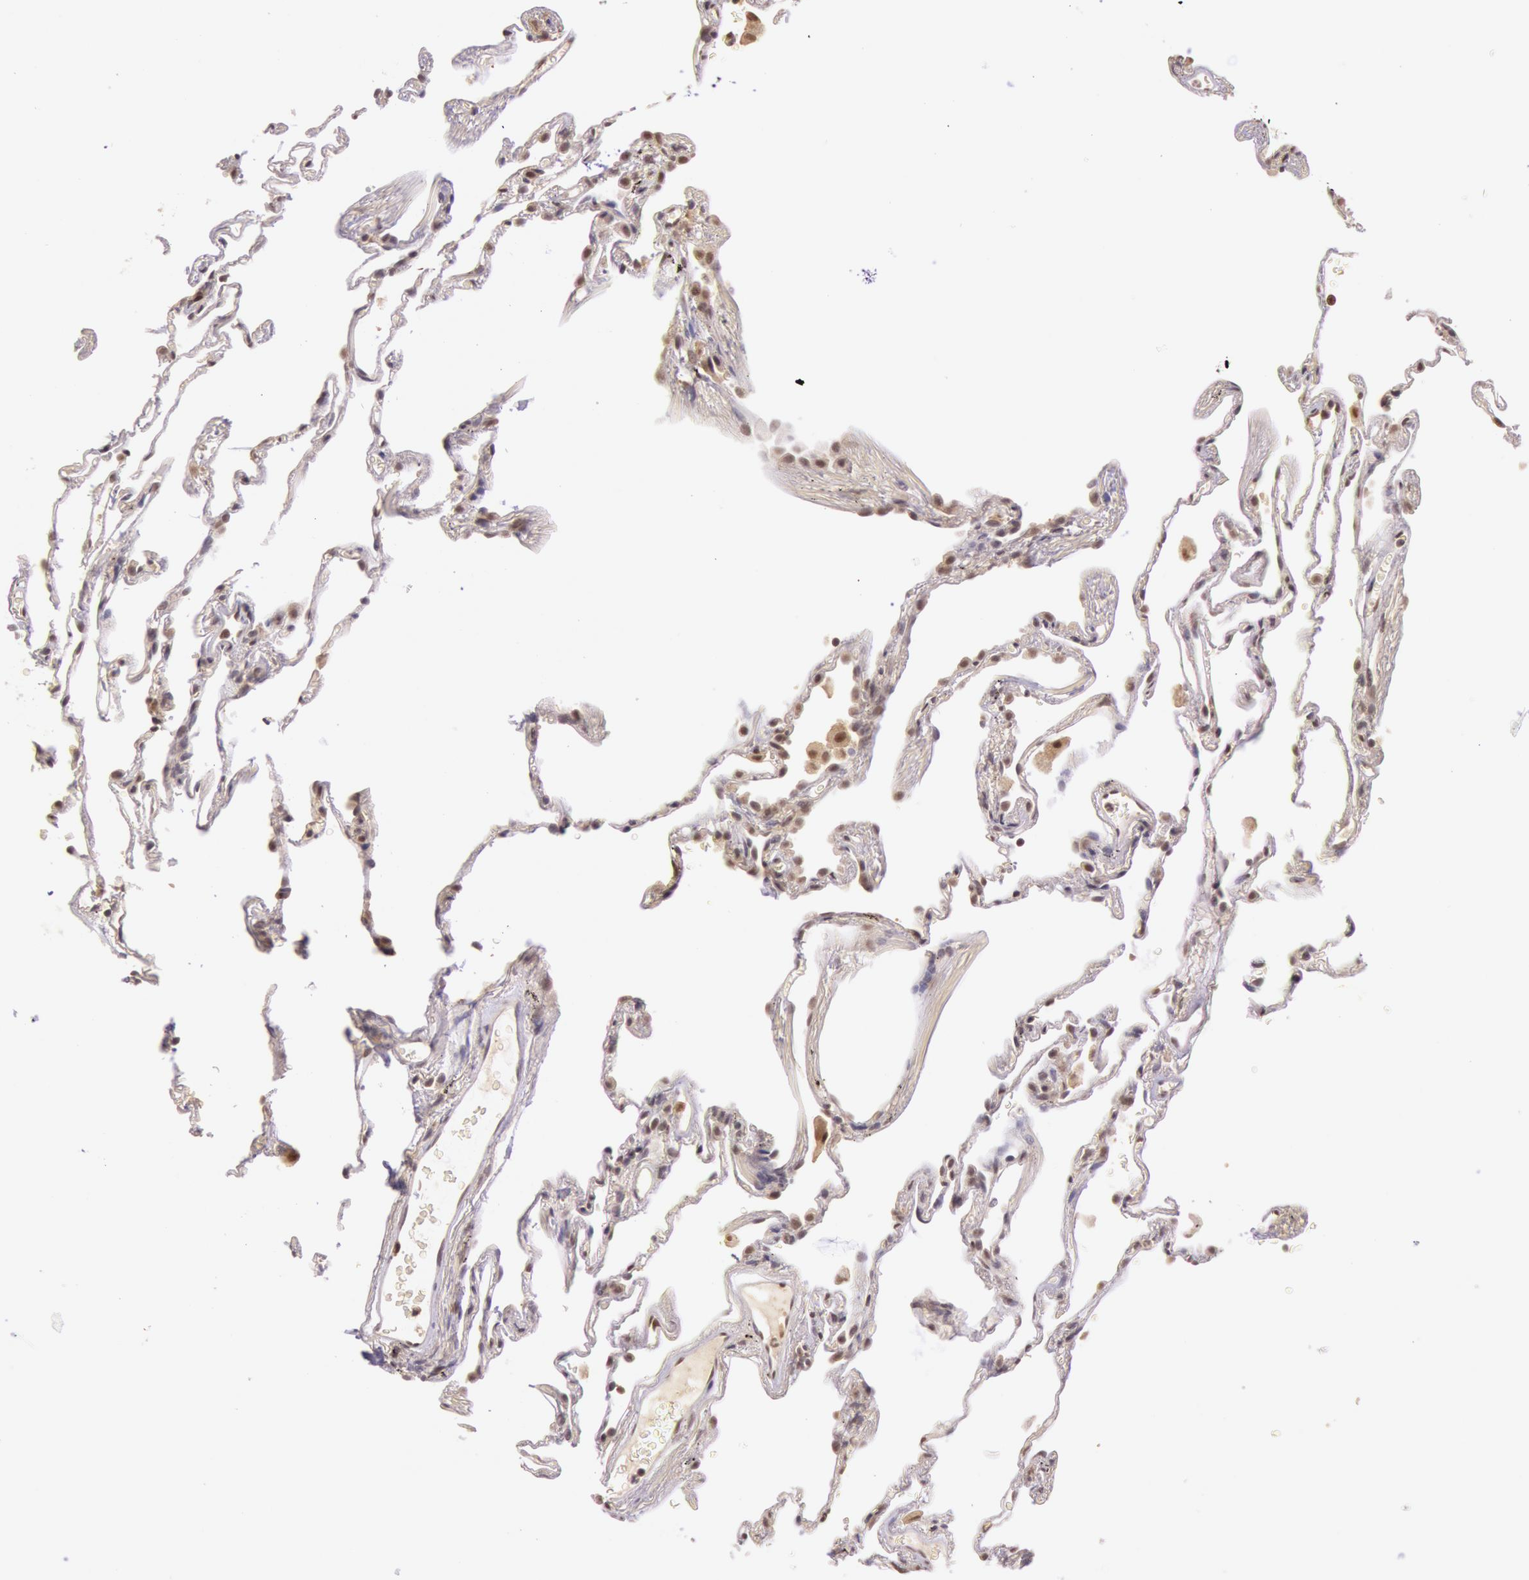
{"staining": {"intensity": "moderate", "quantity": "<25%", "location": "nuclear"}, "tissue": "lung", "cell_type": "Alveolar cells", "image_type": "normal", "snomed": [{"axis": "morphology", "description": "Normal tissue, NOS"}, {"axis": "morphology", "description": "Inflammation, NOS"}, {"axis": "topography", "description": "Lung"}], "caption": "Immunohistochemistry (IHC) staining of normal lung, which displays low levels of moderate nuclear positivity in about <25% of alveolar cells indicating moderate nuclear protein positivity. The staining was performed using DAB (3,3'-diaminobenzidine) (brown) for protein detection and nuclei were counterstained in hematoxylin (blue).", "gene": "RTL10", "patient": {"sex": "male", "age": 69}}